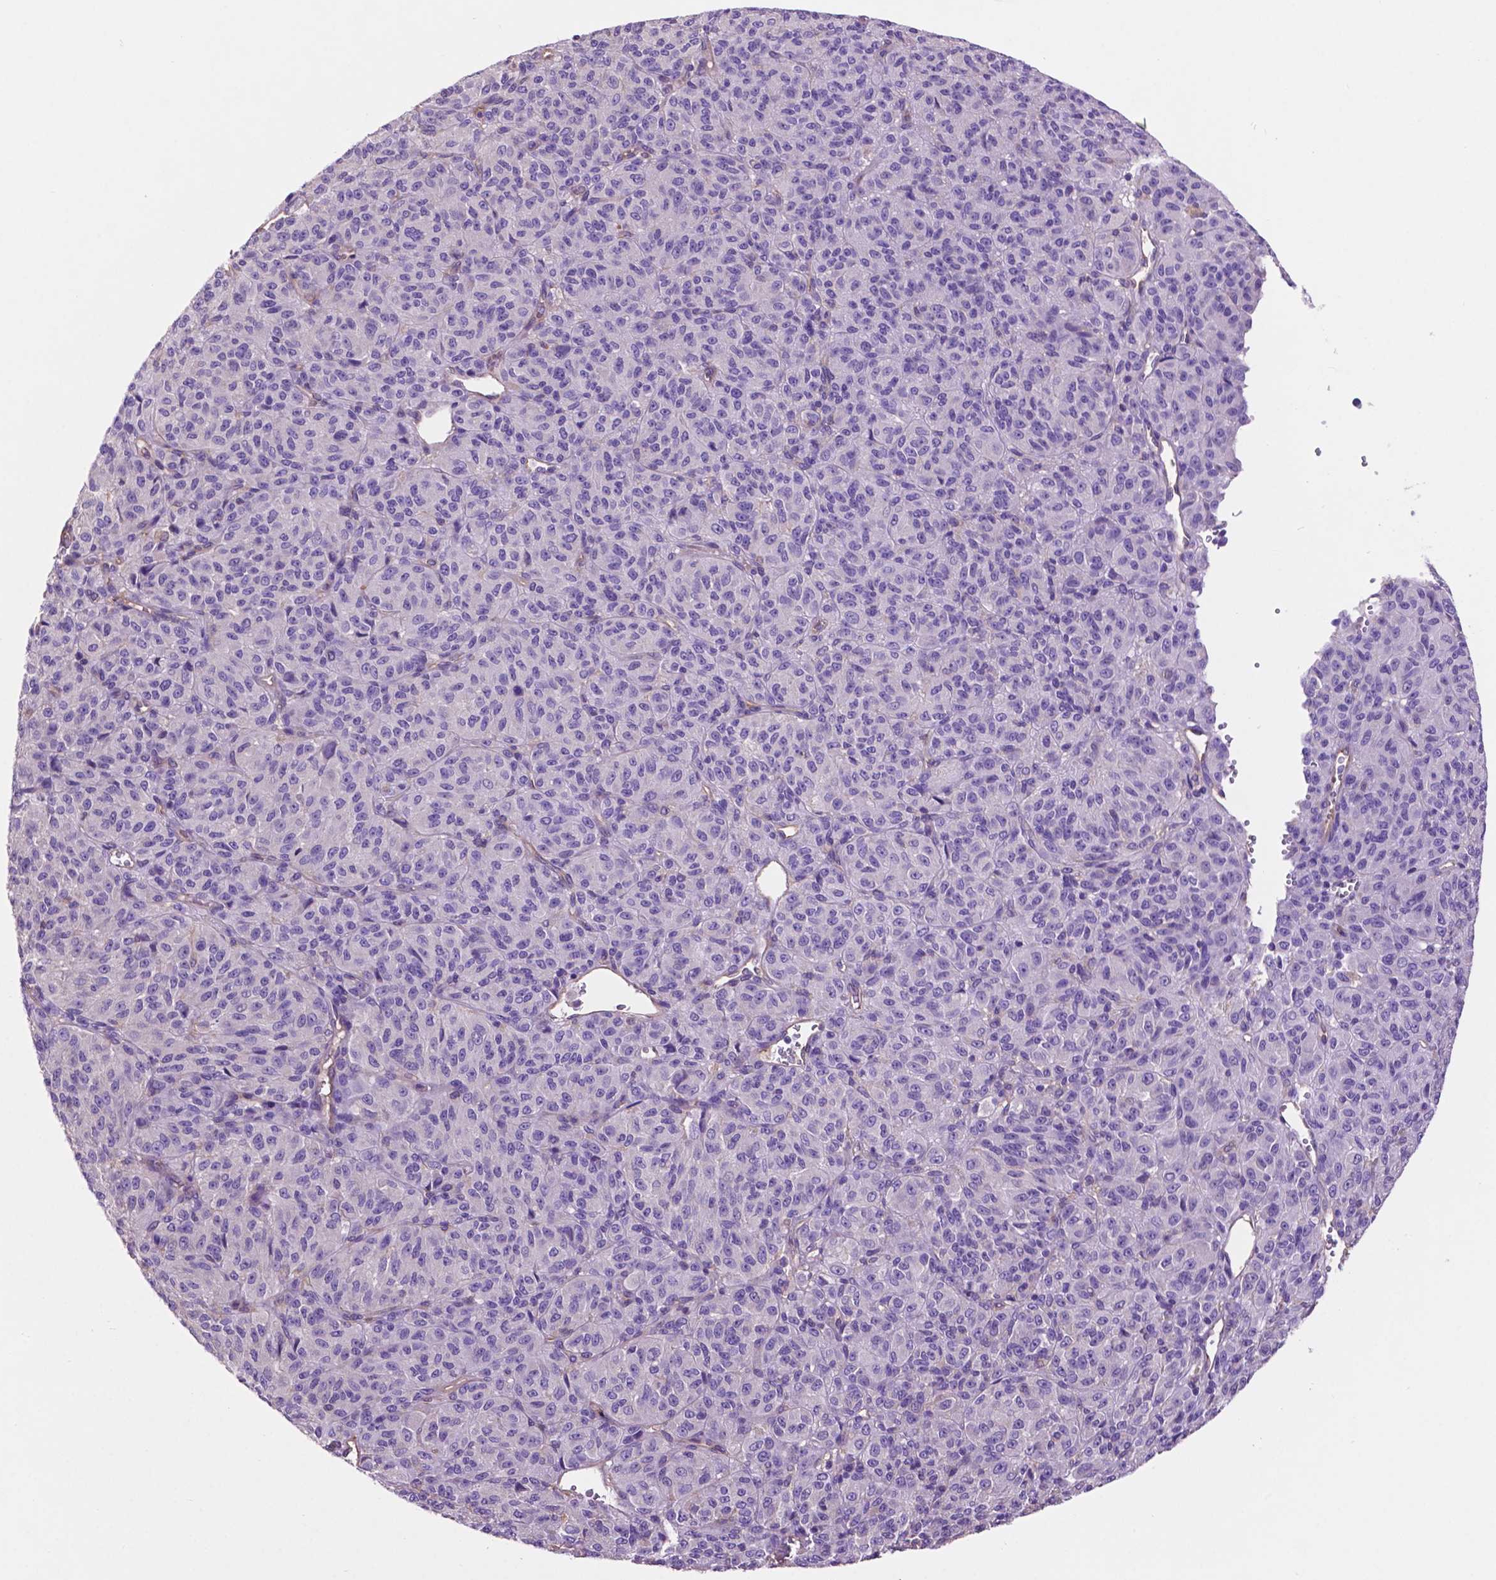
{"staining": {"intensity": "negative", "quantity": "none", "location": "none"}, "tissue": "melanoma", "cell_type": "Tumor cells", "image_type": "cancer", "snomed": [{"axis": "morphology", "description": "Malignant melanoma, Metastatic site"}, {"axis": "topography", "description": "Brain"}], "caption": "Malignant melanoma (metastatic site) was stained to show a protein in brown. There is no significant staining in tumor cells.", "gene": "GDPD5", "patient": {"sex": "female", "age": 56}}